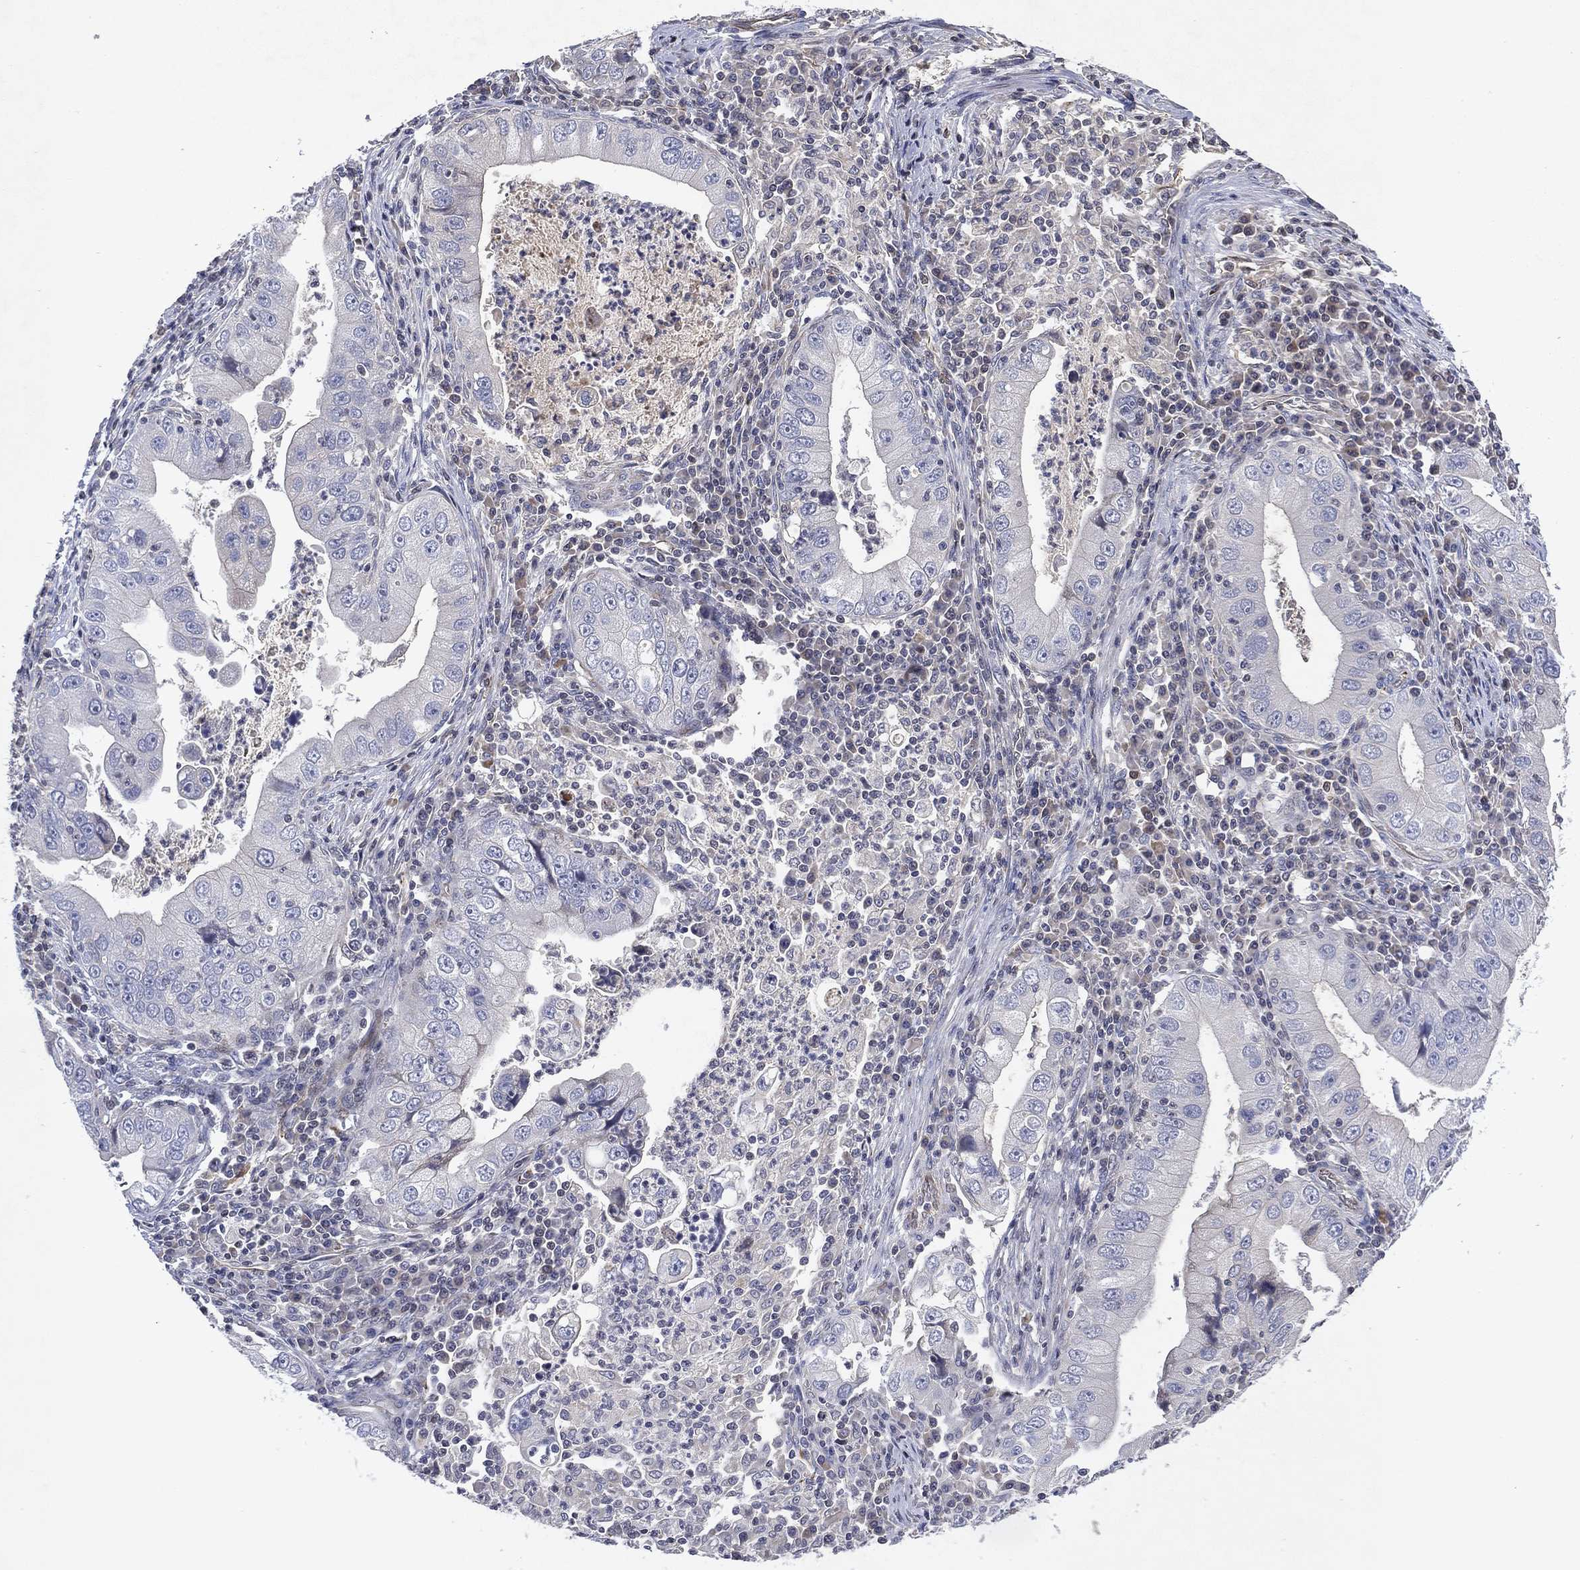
{"staining": {"intensity": "negative", "quantity": "none", "location": "none"}, "tissue": "stomach cancer", "cell_type": "Tumor cells", "image_type": "cancer", "snomed": [{"axis": "morphology", "description": "Adenocarcinoma, NOS"}, {"axis": "topography", "description": "Stomach"}], "caption": "Stomach cancer (adenocarcinoma) stained for a protein using immunohistochemistry shows no positivity tumor cells.", "gene": "FLI1", "patient": {"sex": "male", "age": 76}}